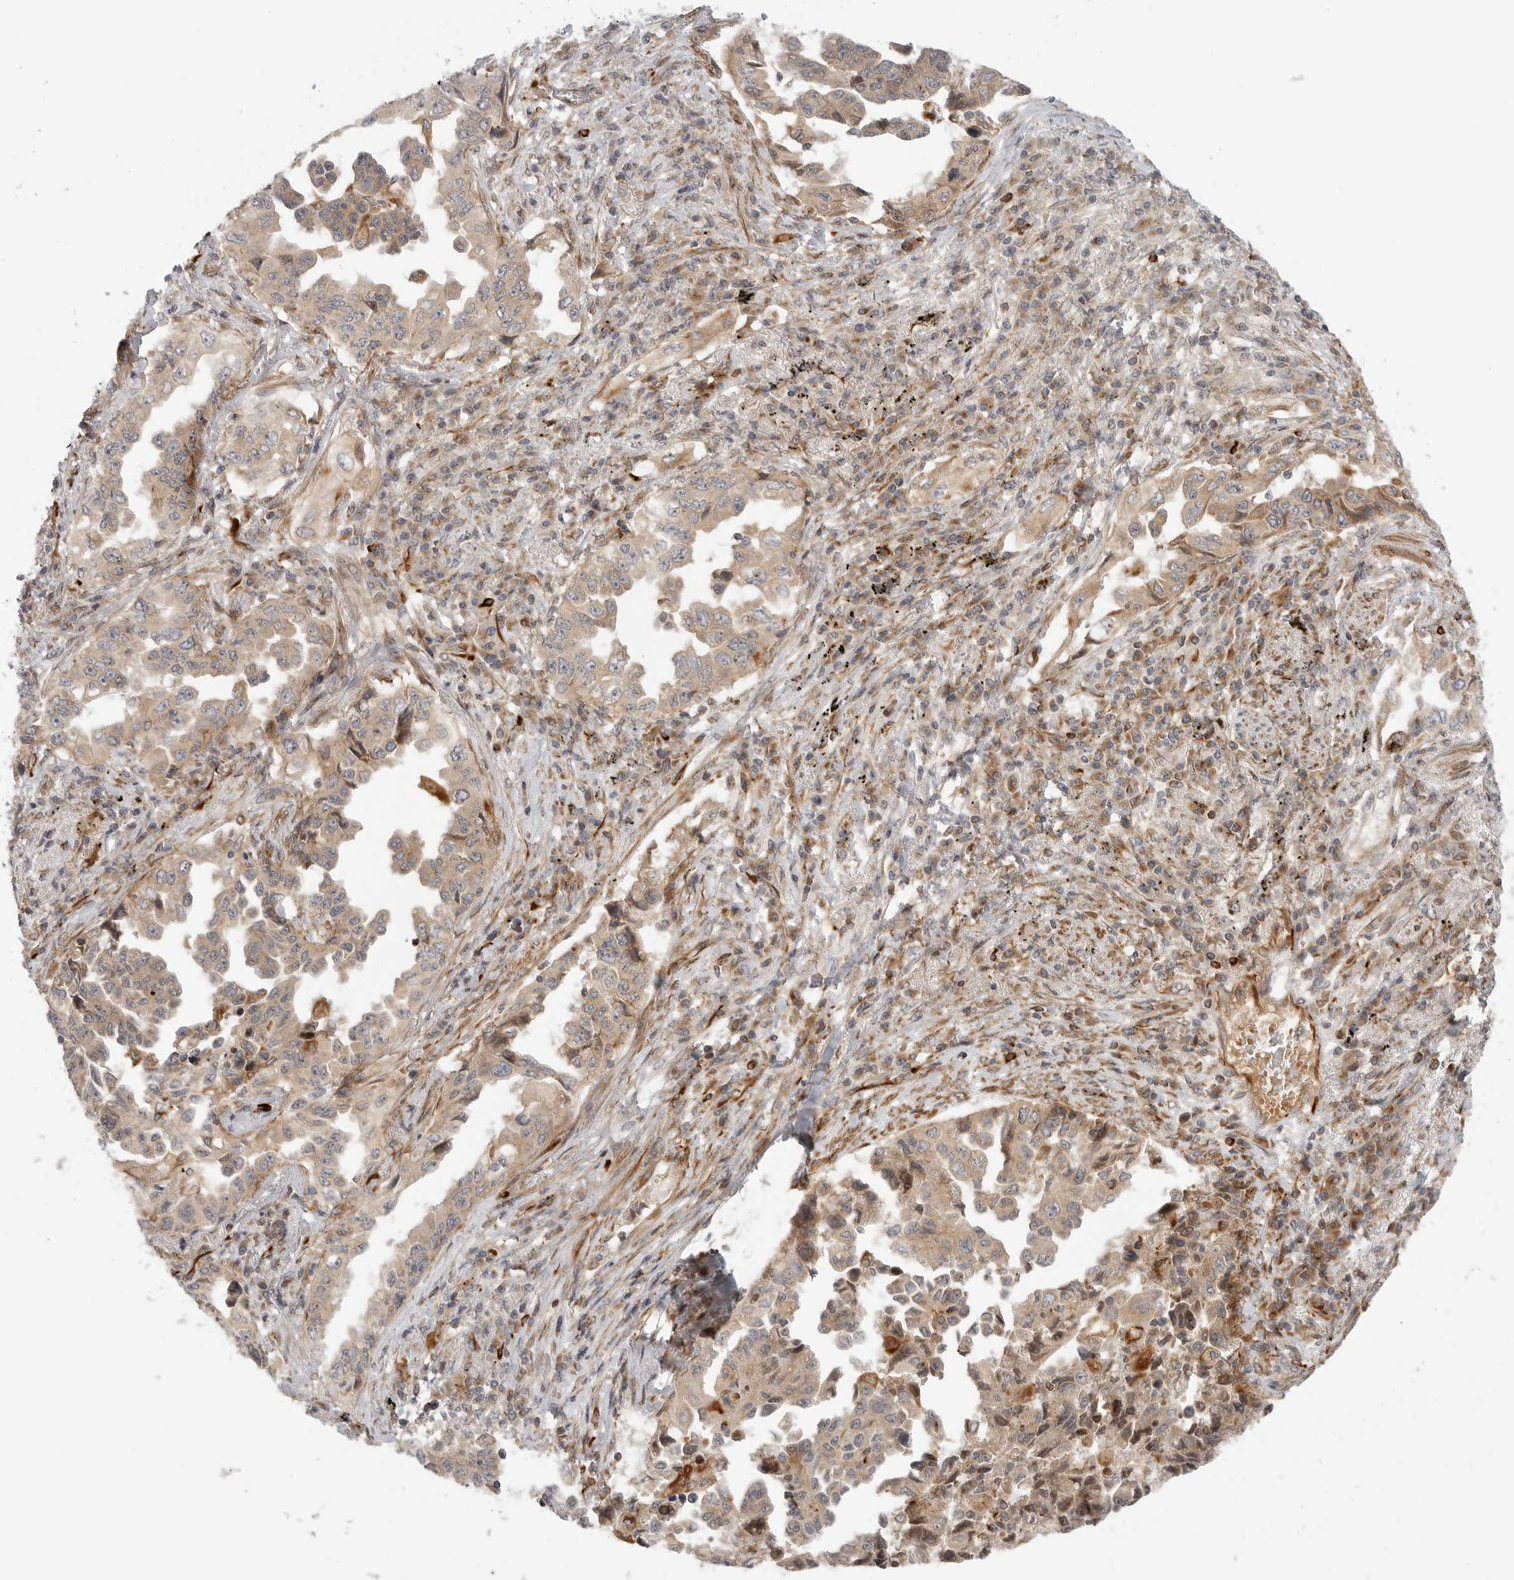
{"staining": {"intensity": "weak", "quantity": ">75%", "location": "cytoplasmic/membranous"}, "tissue": "lung cancer", "cell_type": "Tumor cells", "image_type": "cancer", "snomed": [{"axis": "morphology", "description": "Adenocarcinoma, NOS"}, {"axis": "topography", "description": "Lung"}], "caption": "Adenocarcinoma (lung) stained with DAB immunohistochemistry (IHC) shows low levels of weak cytoplasmic/membranous staining in approximately >75% of tumor cells. Using DAB (brown) and hematoxylin (blue) stains, captured at high magnification using brightfield microscopy.", "gene": "CCPG1", "patient": {"sex": "female", "age": 51}}